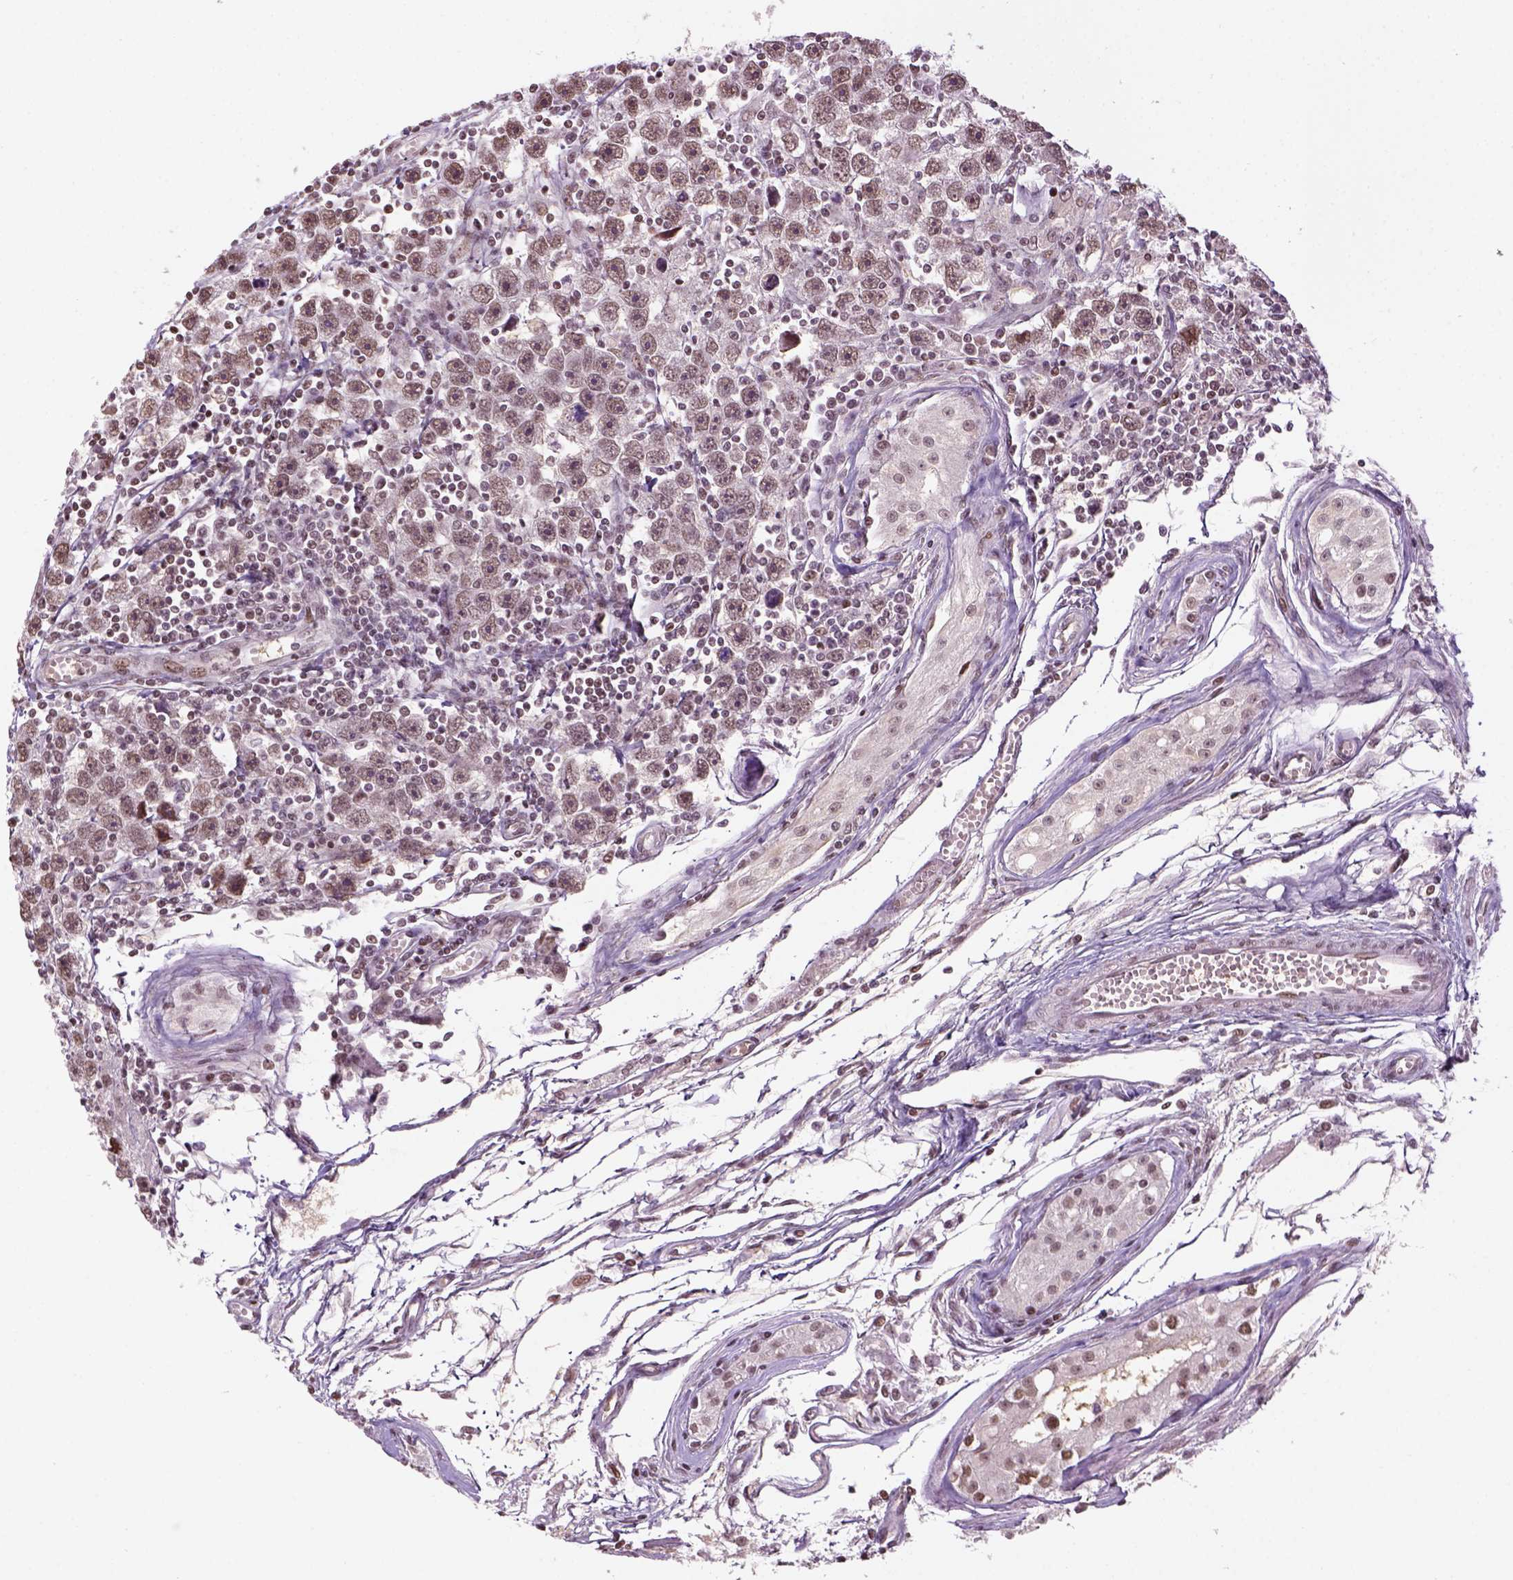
{"staining": {"intensity": "moderate", "quantity": ">75%", "location": "nuclear"}, "tissue": "testis cancer", "cell_type": "Tumor cells", "image_type": "cancer", "snomed": [{"axis": "morphology", "description": "Seminoma, NOS"}, {"axis": "topography", "description": "Testis"}], "caption": "Immunohistochemical staining of testis cancer (seminoma) reveals medium levels of moderate nuclear positivity in approximately >75% of tumor cells.", "gene": "GOT1", "patient": {"sex": "male", "age": 30}}